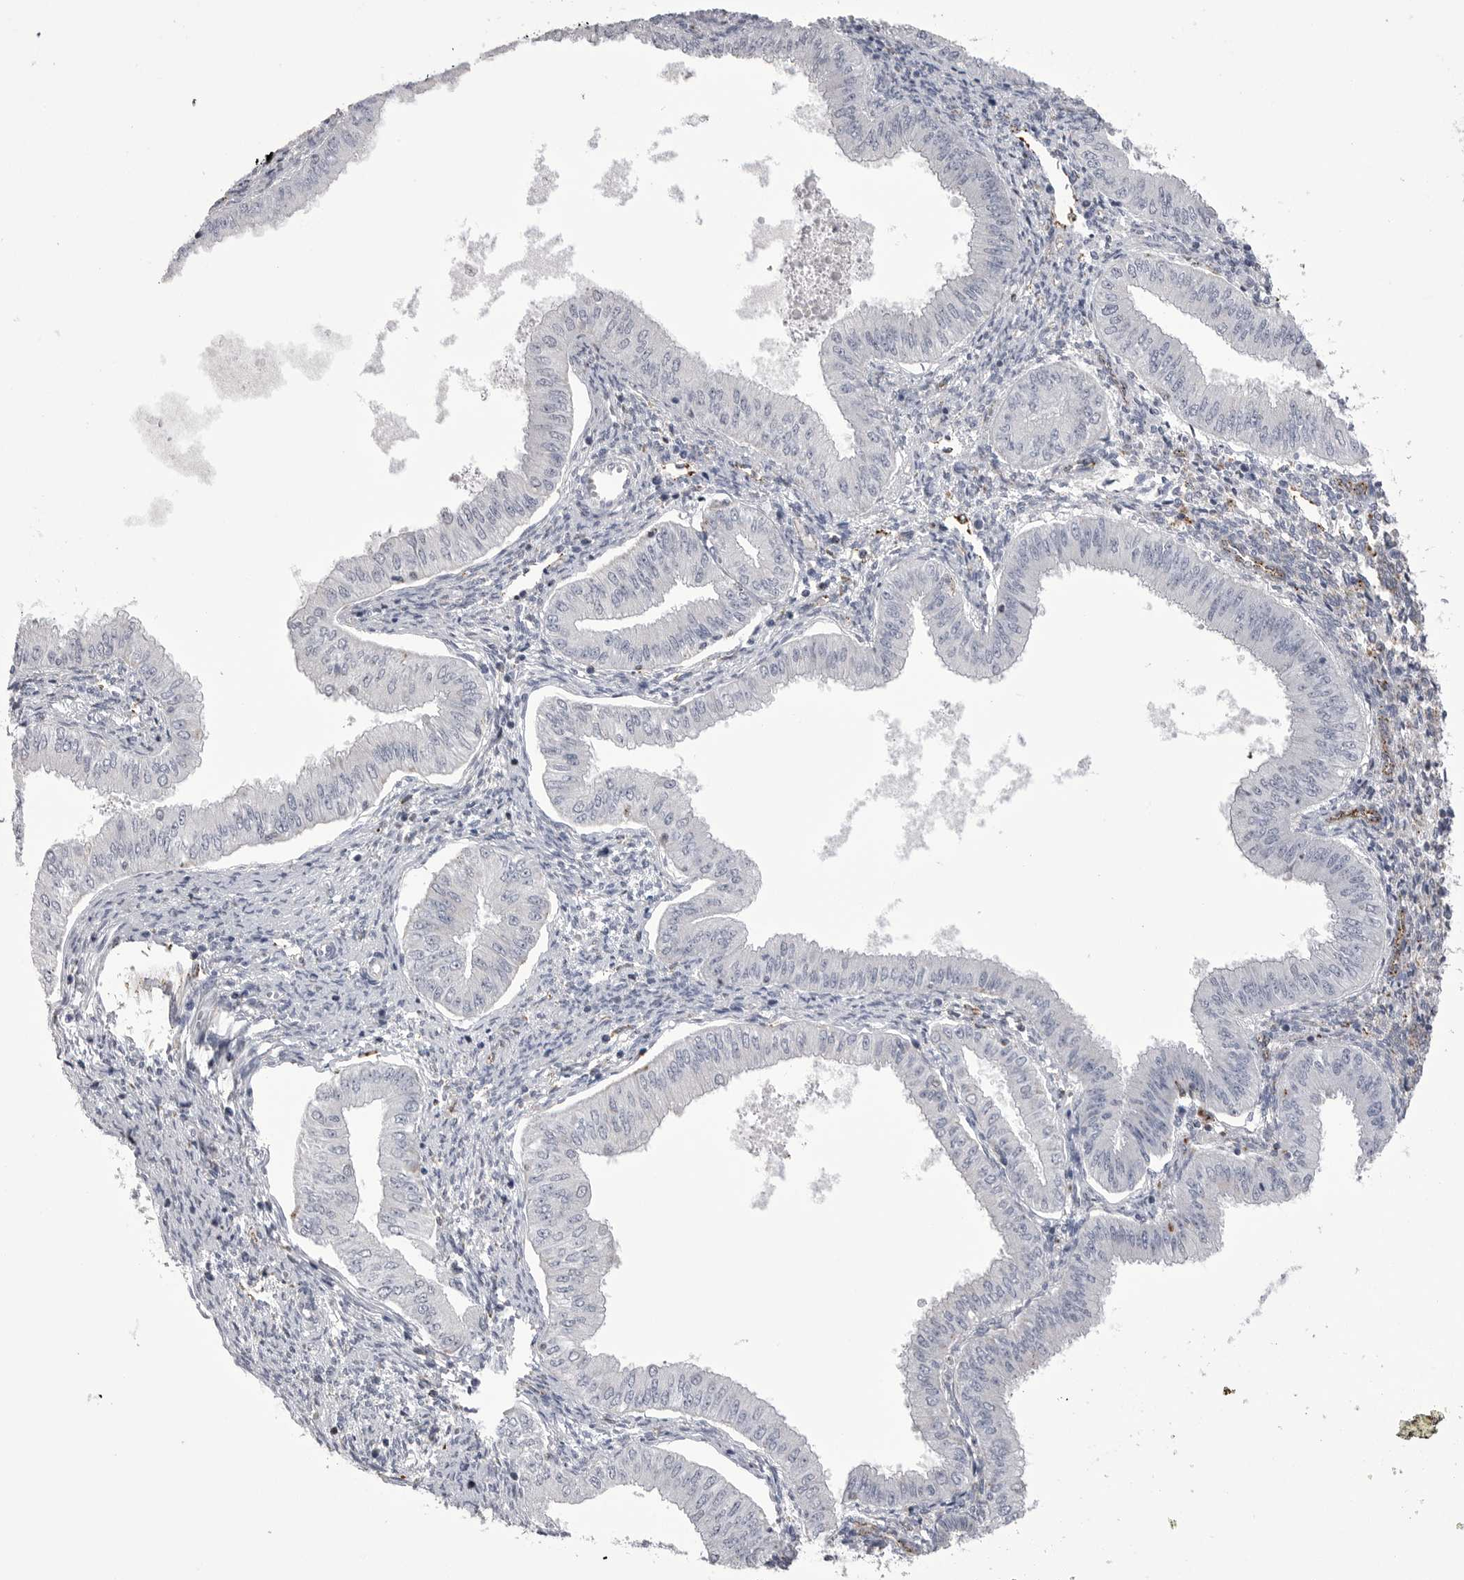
{"staining": {"intensity": "negative", "quantity": "none", "location": "none"}, "tissue": "endometrial cancer", "cell_type": "Tumor cells", "image_type": "cancer", "snomed": [{"axis": "morphology", "description": "Normal tissue, NOS"}, {"axis": "morphology", "description": "Adenocarcinoma, NOS"}, {"axis": "topography", "description": "Endometrium"}], "caption": "The micrograph shows no staining of tumor cells in endometrial cancer.", "gene": "PSPN", "patient": {"sex": "female", "age": 53}}